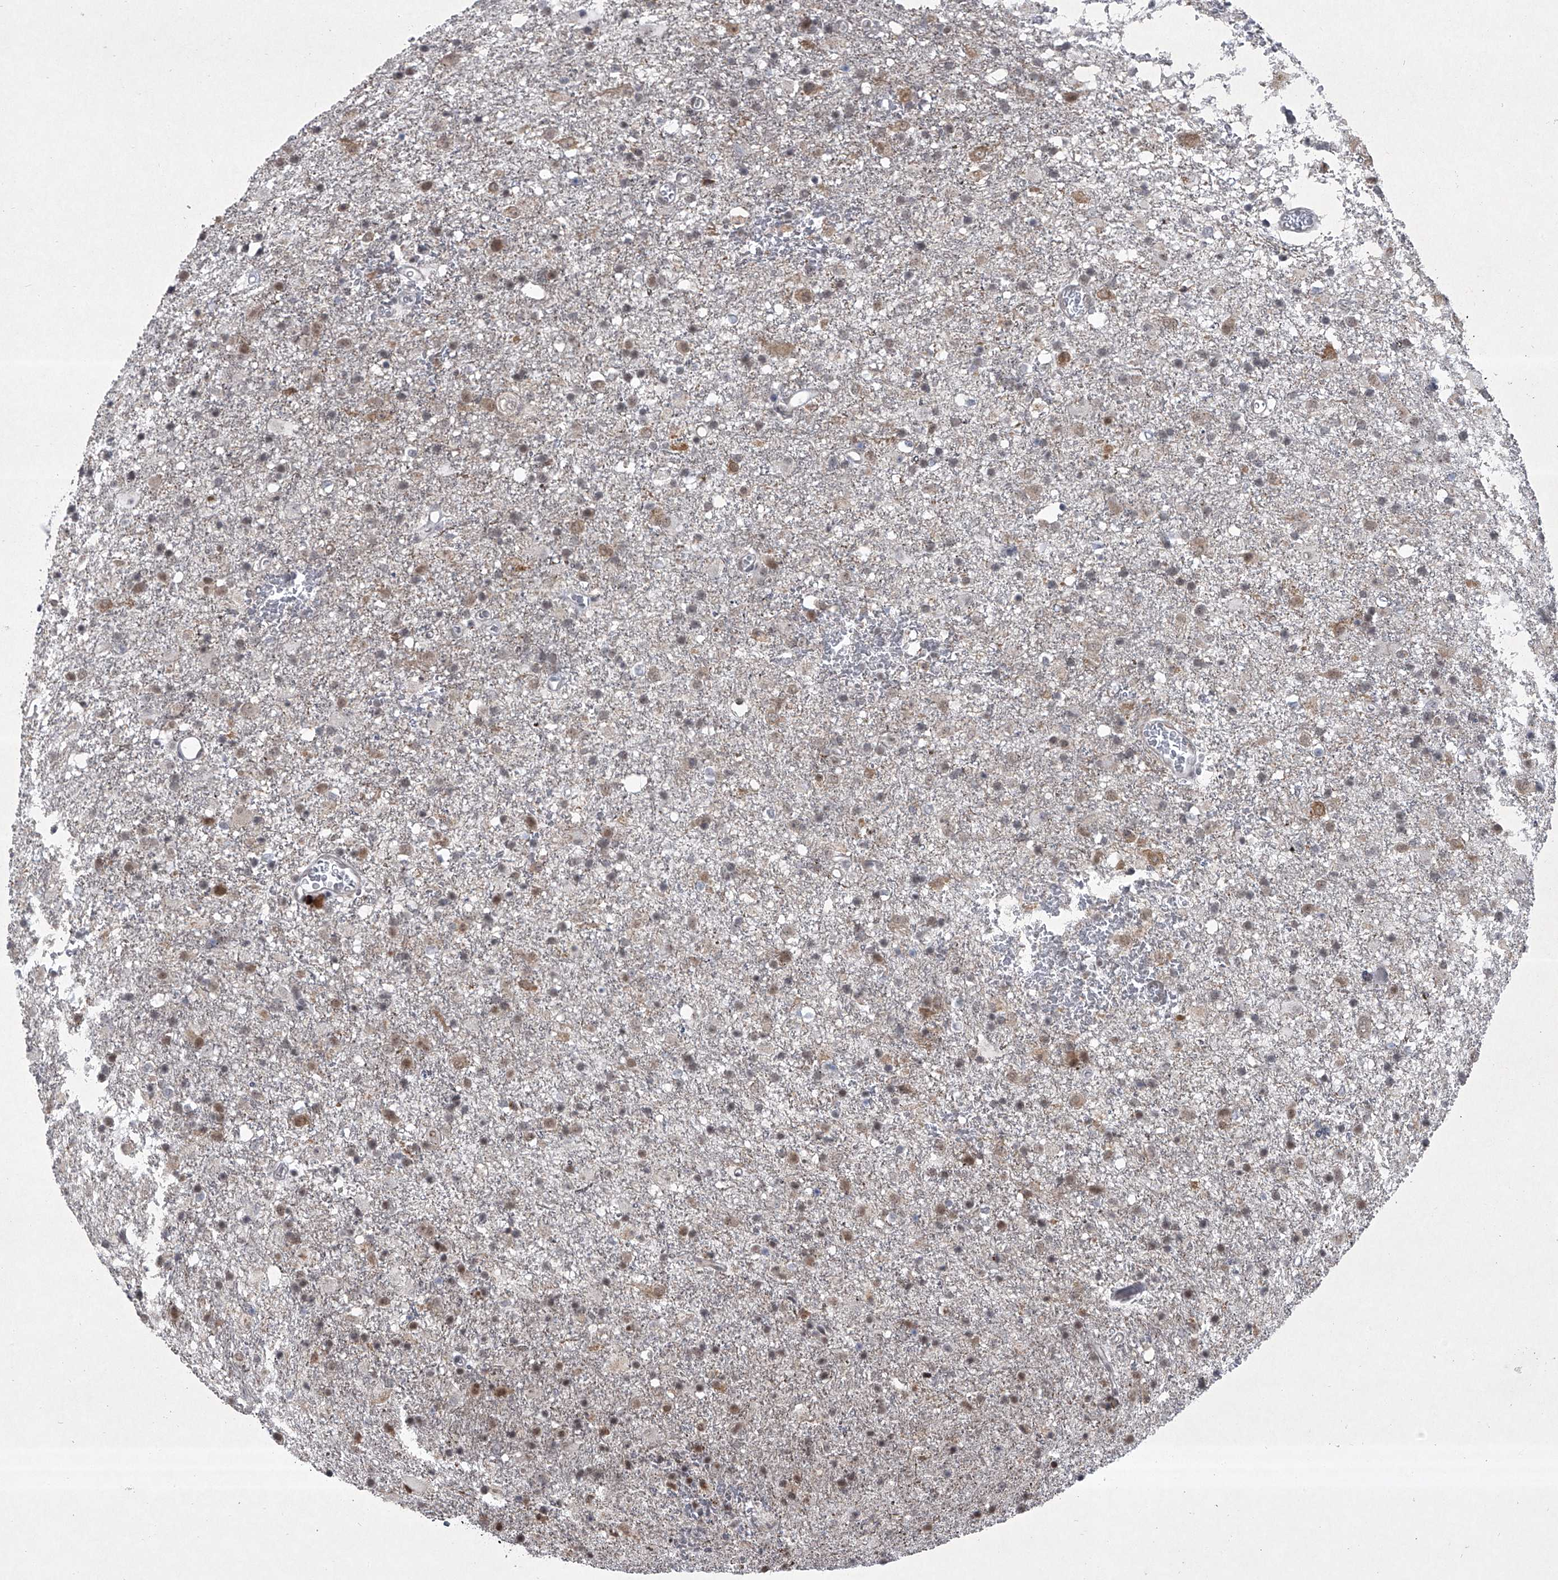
{"staining": {"intensity": "moderate", "quantity": "25%-75%", "location": "cytoplasmic/membranous,nuclear"}, "tissue": "glioma", "cell_type": "Tumor cells", "image_type": "cancer", "snomed": [{"axis": "morphology", "description": "Glioma, malignant, Low grade"}, {"axis": "topography", "description": "Brain"}], "caption": "An immunohistochemistry (IHC) photomicrograph of neoplastic tissue is shown. Protein staining in brown shows moderate cytoplasmic/membranous and nuclear positivity in glioma within tumor cells.", "gene": "MLLT1", "patient": {"sex": "male", "age": 65}}